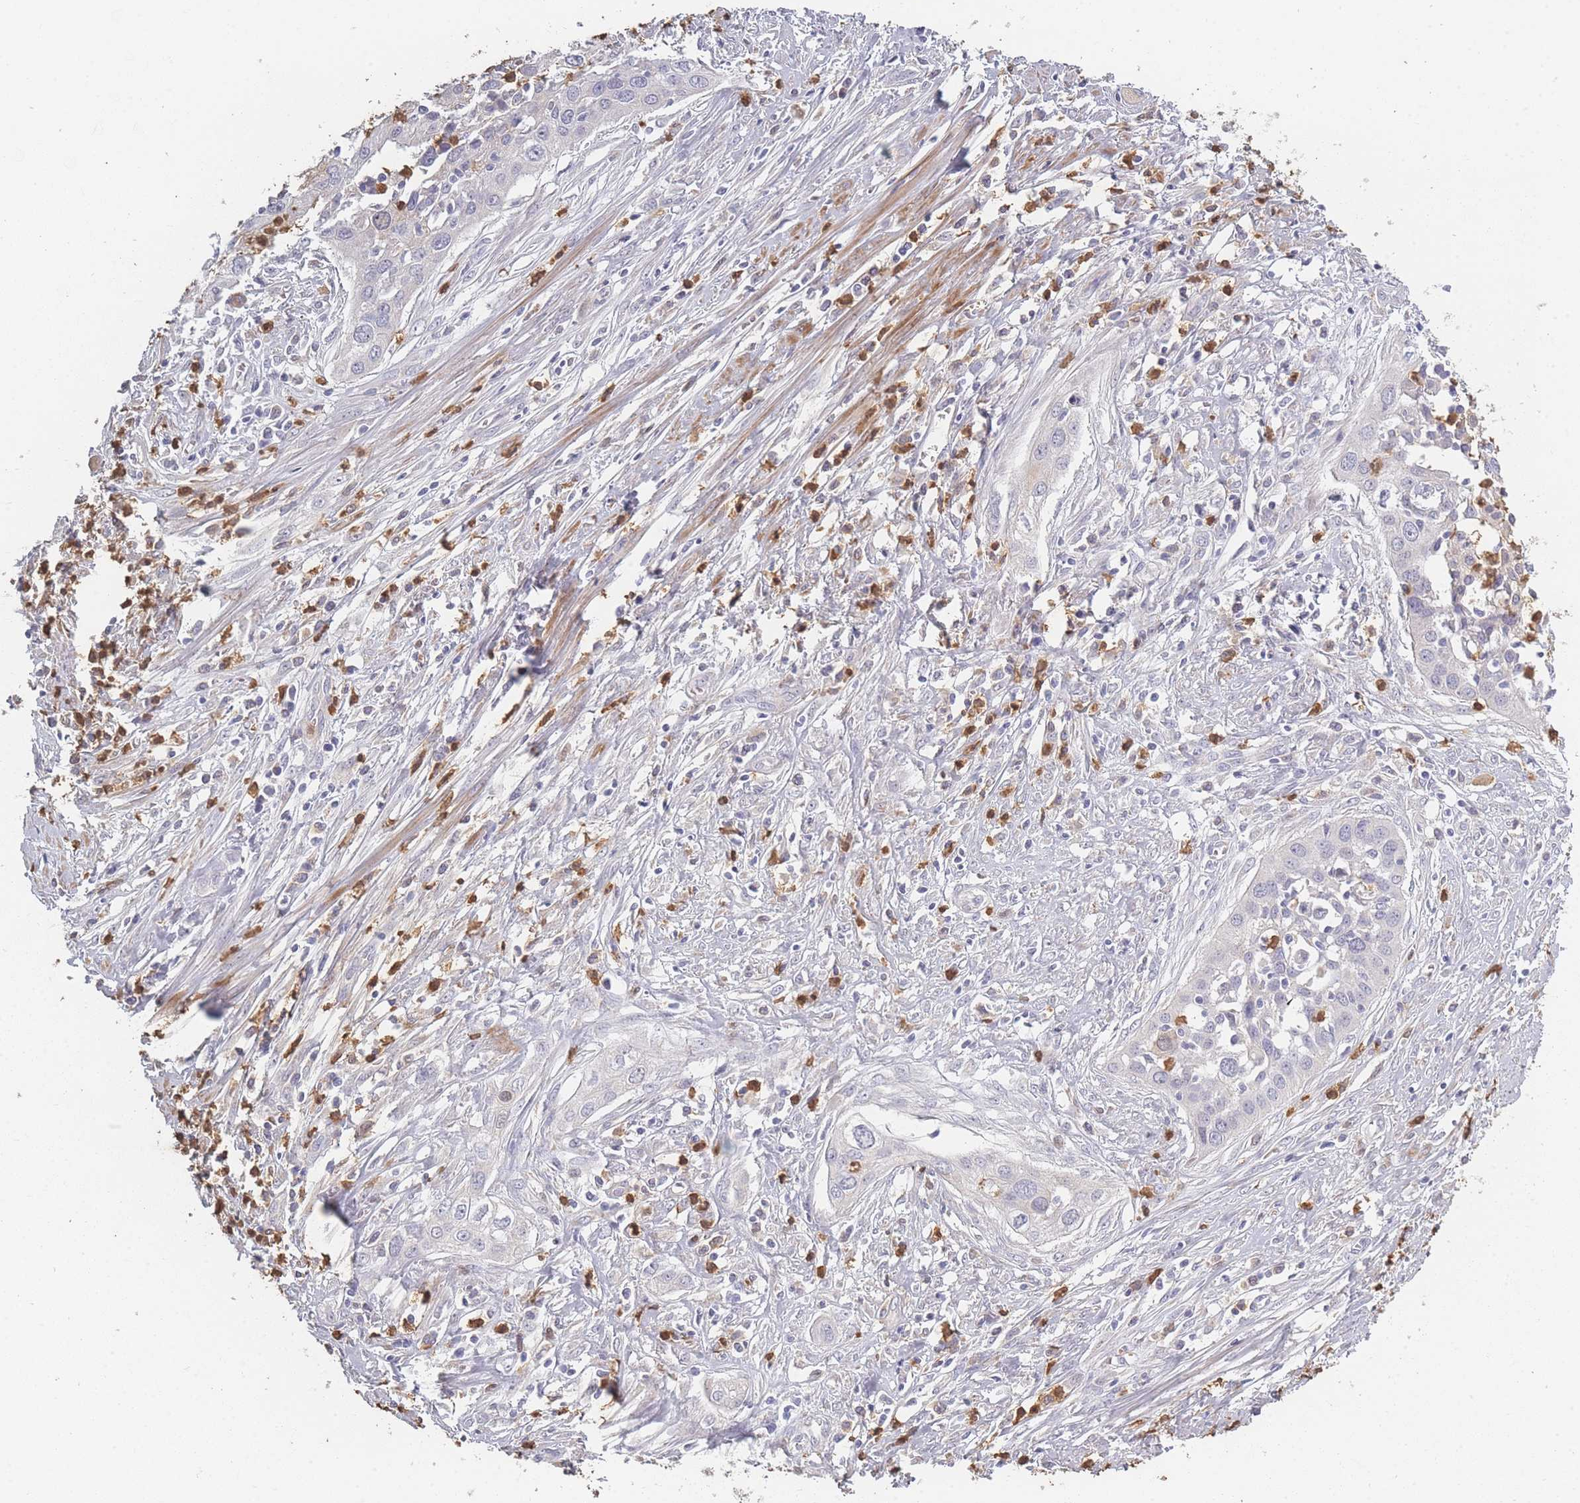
{"staining": {"intensity": "negative", "quantity": "none", "location": "none"}, "tissue": "cervical cancer", "cell_type": "Tumor cells", "image_type": "cancer", "snomed": [{"axis": "morphology", "description": "Squamous cell carcinoma, NOS"}, {"axis": "topography", "description": "Cervix"}], "caption": "Immunohistochemistry micrograph of neoplastic tissue: cervical cancer (squamous cell carcinoma) stained with DAB exhibits no significant protein staining in tumor cells. The staining is performed using DAB (3,3'-diaminobenzidine) brown chromogen with nuclei counter-stained in using hematoxylin.", "gene": "BST1", "patient": {"sex": "female", "age": 34}}